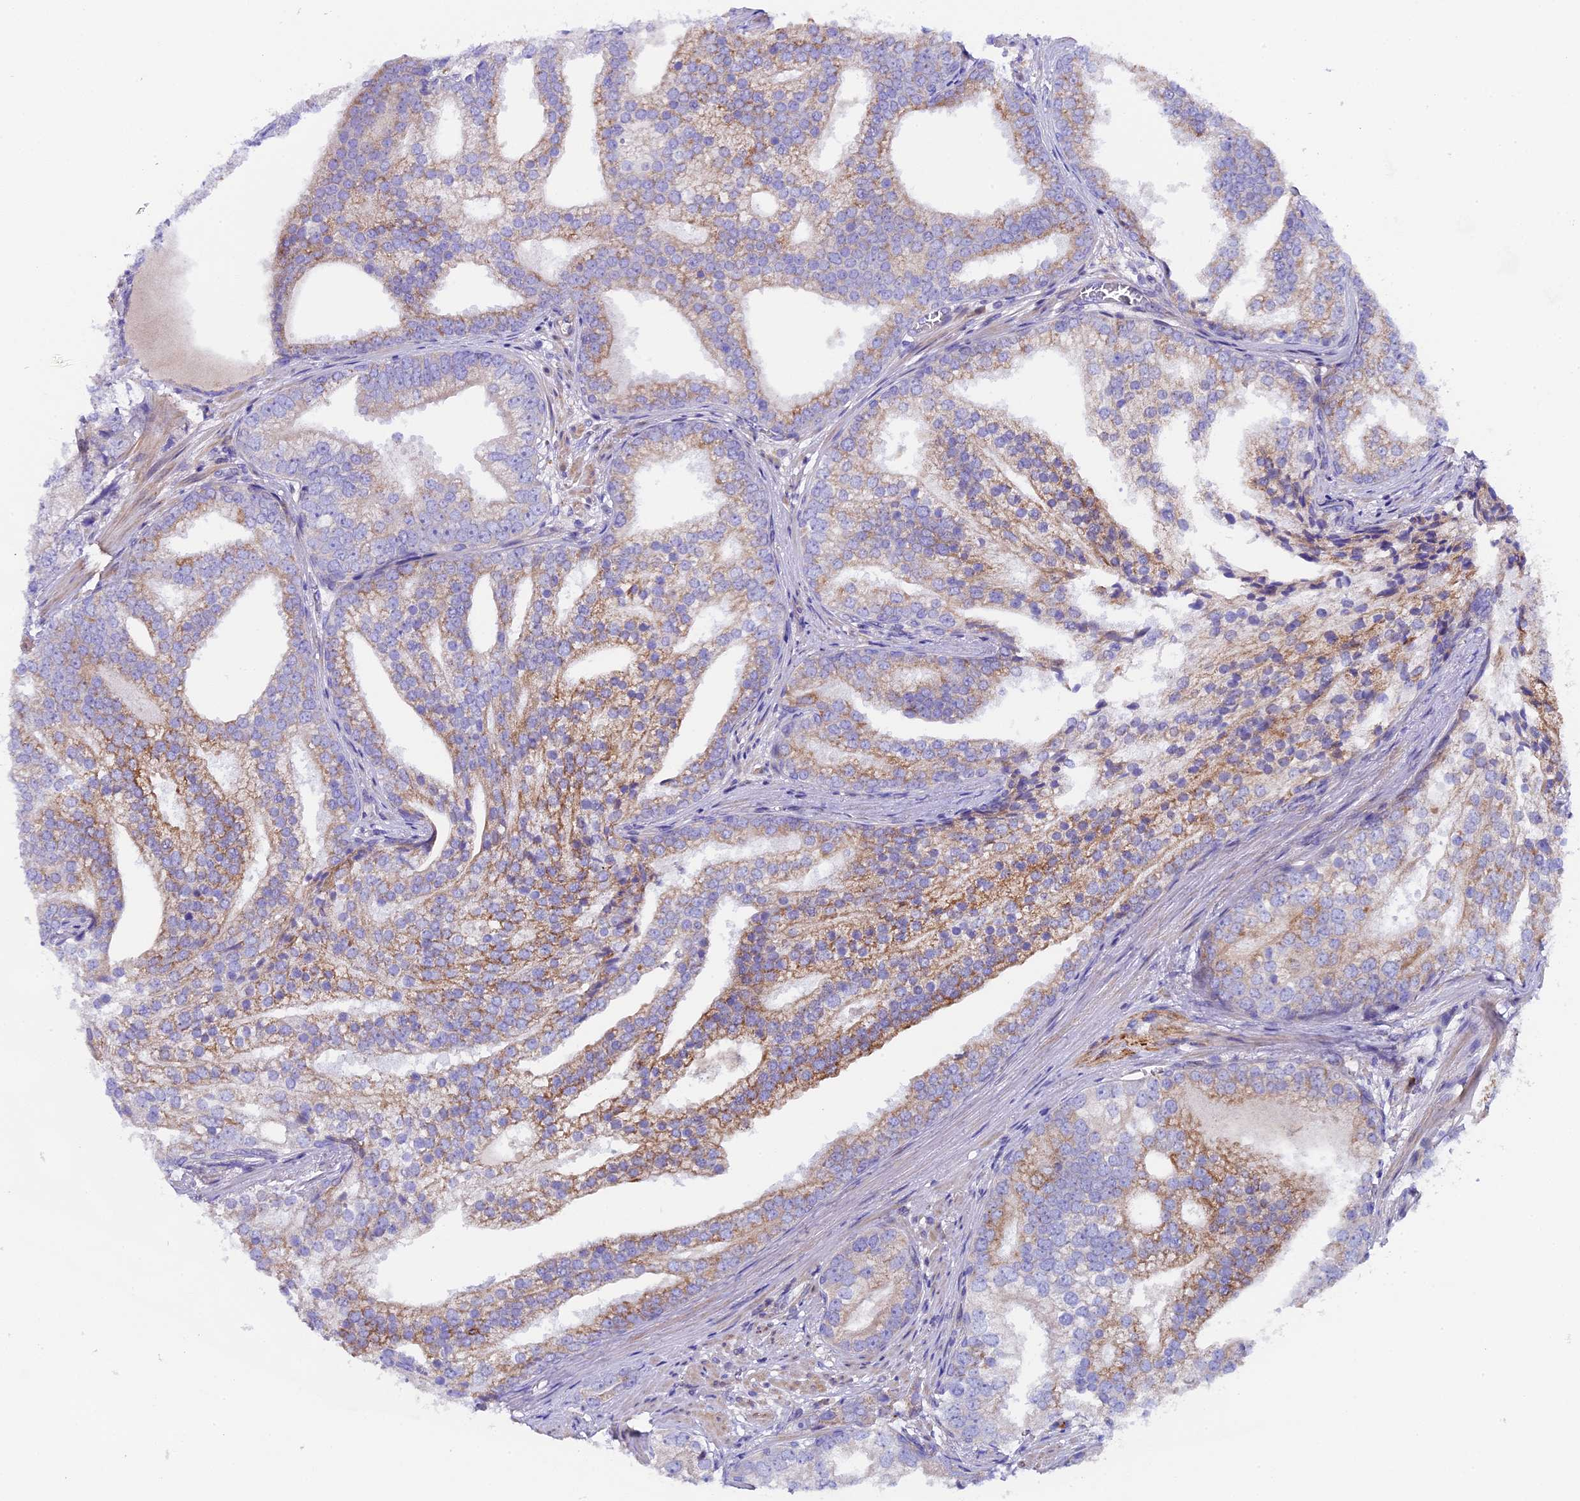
{"staining": {"intensity": "moderate", "quantity": "25%-75%", "location": "cytoplasmic/membranous"}, "tissue": "prostate cancer", "cell_type": "Tumor cells", "image_type": "cancer", "snomed": [{"axis": "morphology", "description": "Adenocarcinoma, High grade"}, {"axis": "topography", "description": "Prostate"}], "caption": "Immunohistochemical staining of human prostate adenocarcinoma (high-grade) exhibits medium levels of moderate cytoplasmic/membranous positivity in approximately 25%-75% of tumor cells.", "gene": "PIGU", "patient": {"sex": "male", "age": 75}}